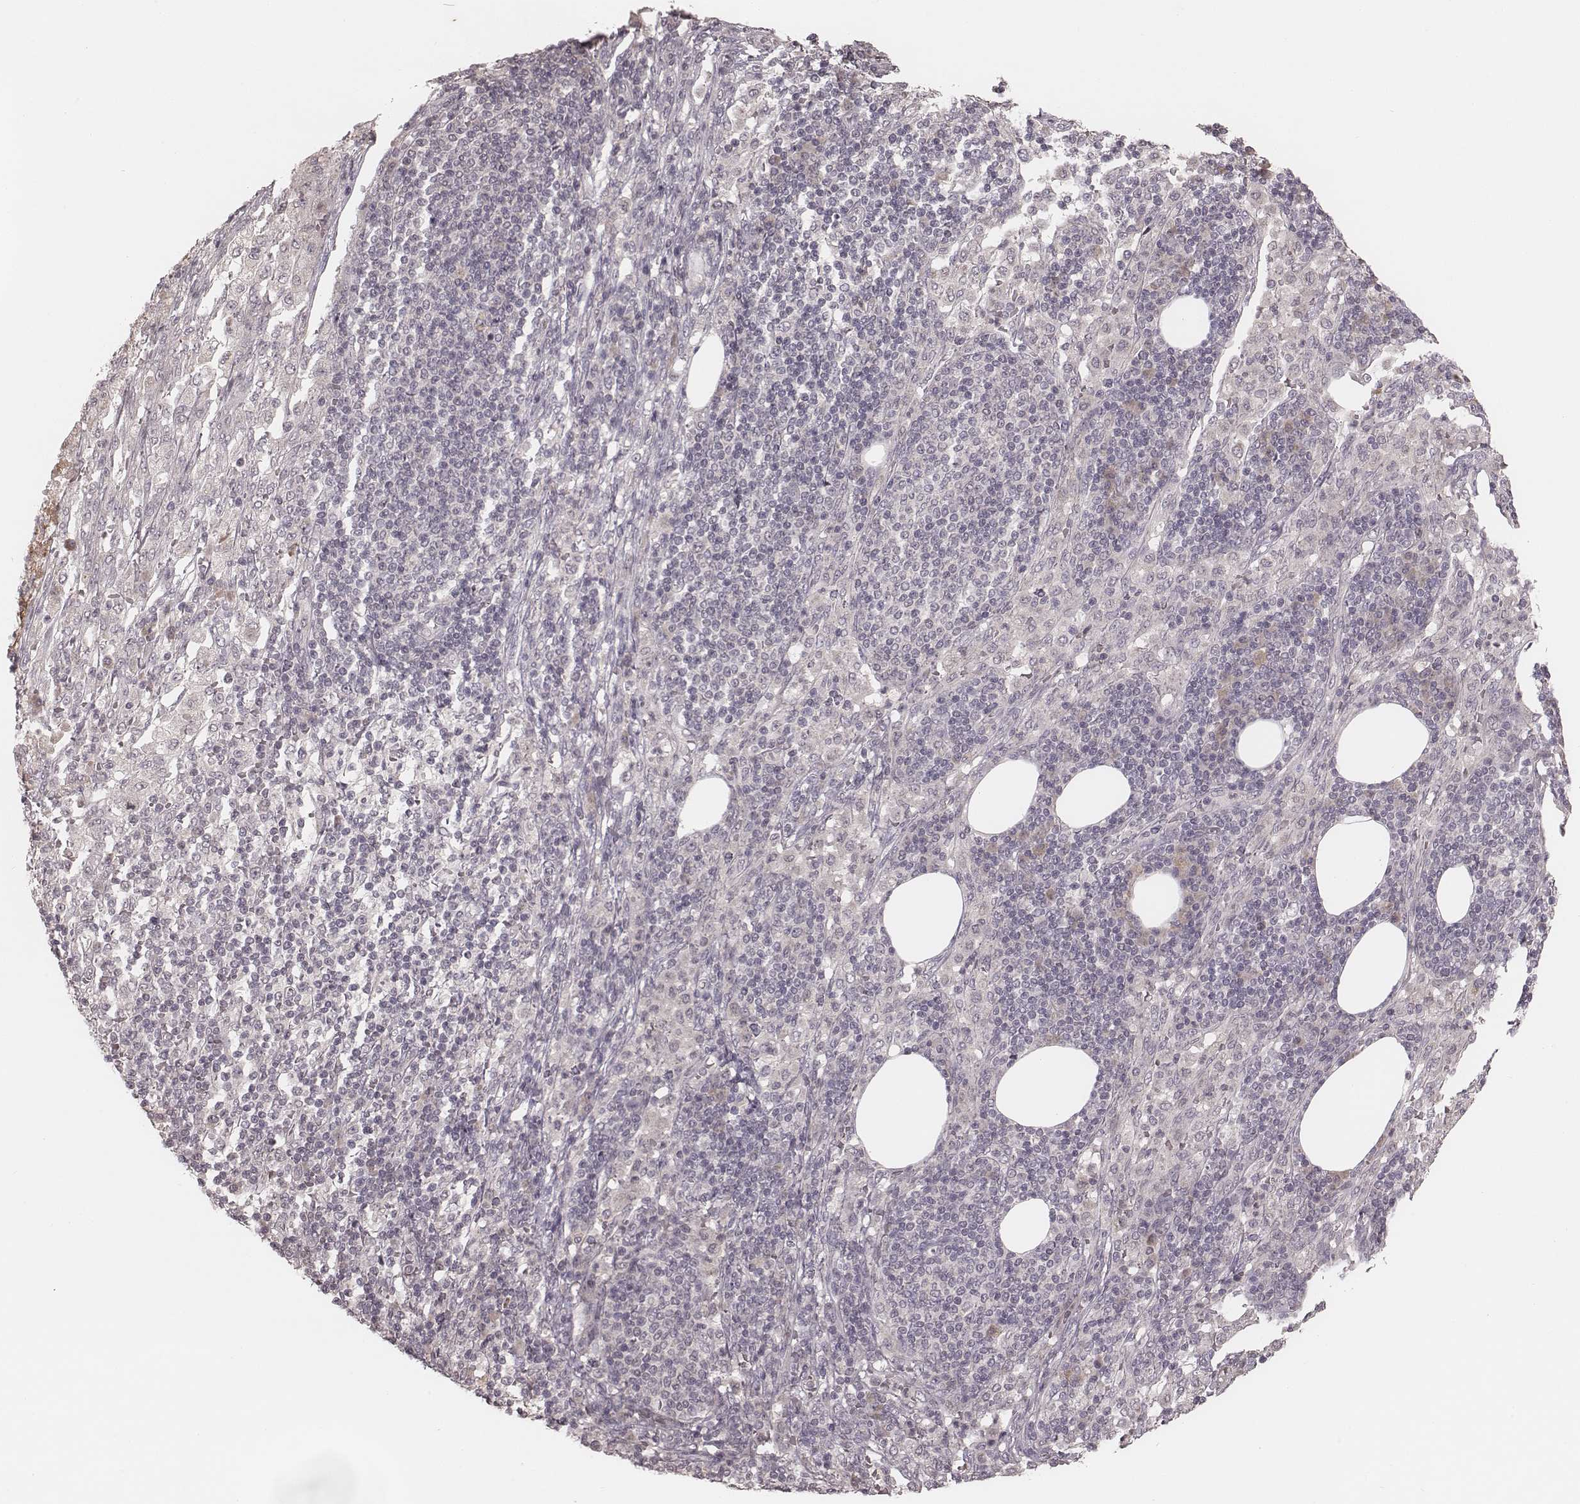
{"staining": {"intensity": "negative", "quantity": "none", "location": "none"}, "tissue": "pancreatic cancer", "cell_type": "Tumor cells", "image_type": "cancer", "snomed": [{"axis": "morphology", "description": "Adenocarcinoma, NOS"}, {"axis": "topography", "description": "Pancreas"}], "caption": "Immunohistochemical staining of human pancreatic cancer (adenocarcinoma) reveals no significant expression in tumor cells.", "gene": "IL5", "patient": {"sex": "female", "age": 61}}